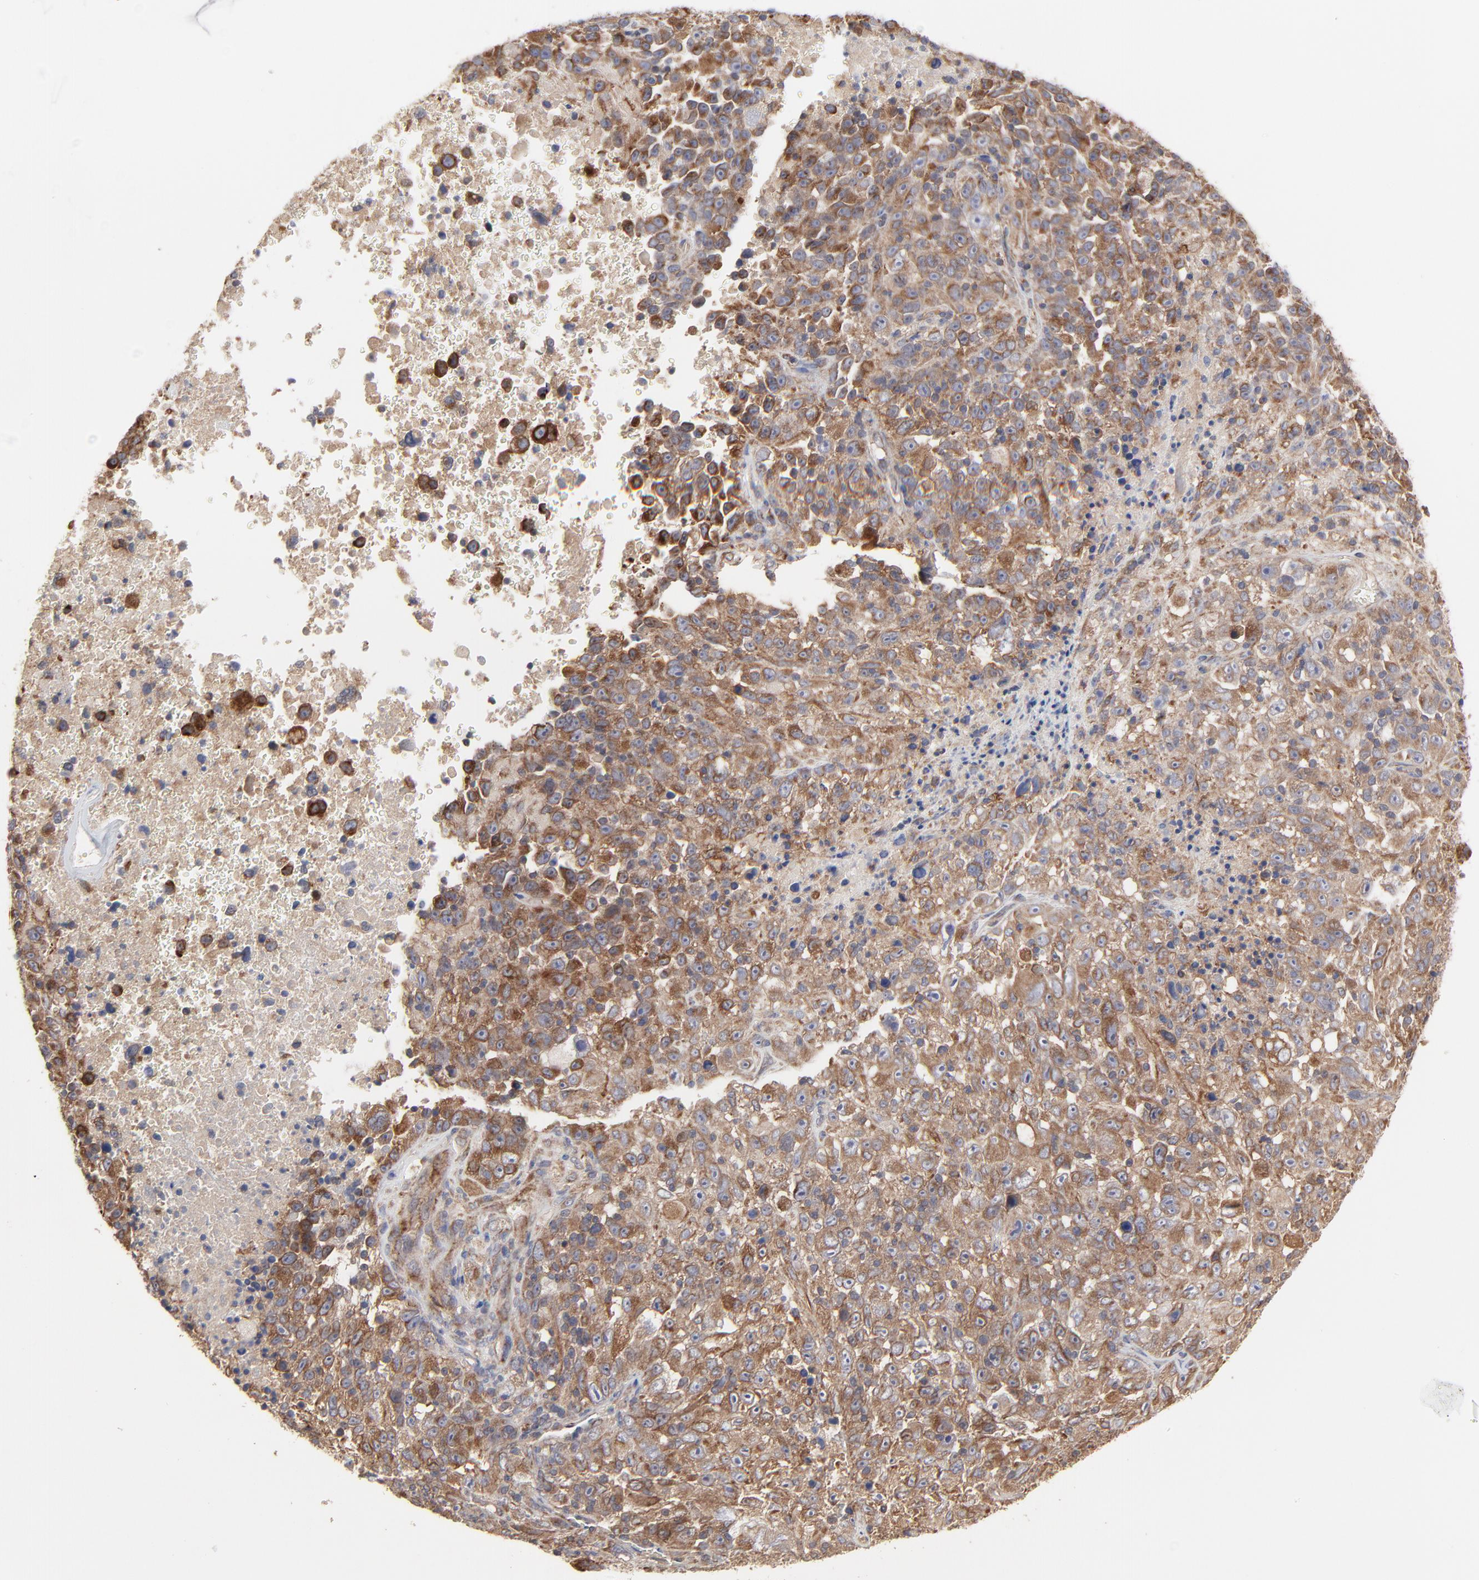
{"staining": {"intensity": "strong", "quantity": ">75%", "location": "cytoplasmic/membranous"}, "tissue": "melanoma", "cell_type": "Tumor cells", "image_type": "cancer", "snomed": [{"axis": "morphology", "description": "Malignant melanoma, Metastatic site"}, {"axis": "topography", "description": "Cerebral cortex"}], "caption": "Human malignant melanoma (metastatic site) stained with a protein marker demonstrates strong staining in tumor cells.", "gene": "RAB9A", "patient": {"sex": "female", "age": 52}}